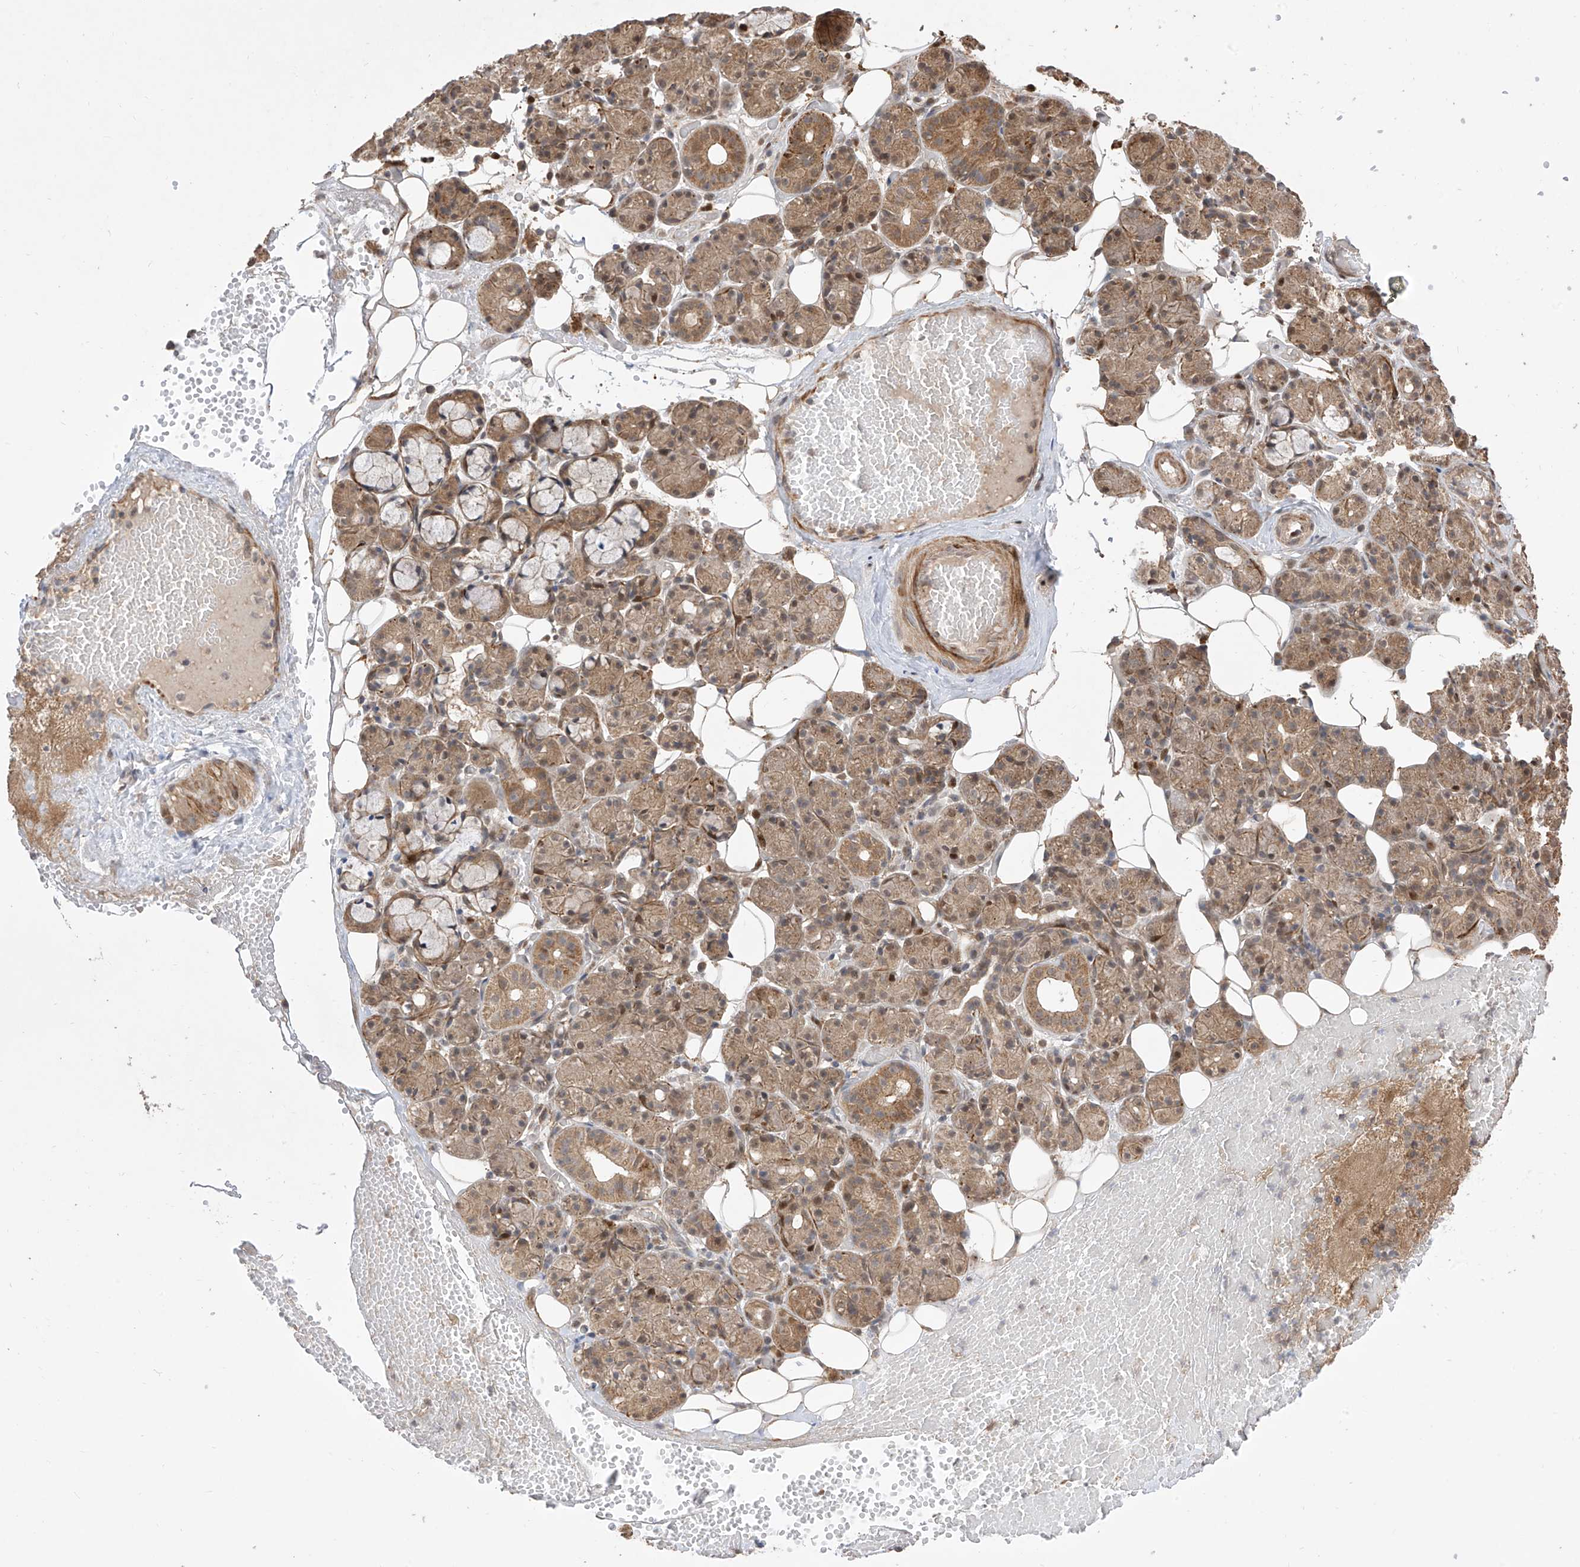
{"staining": {"intensity": "moderate", "quantity": ">75%", "location": "cytoplasmic/membranous"}, "tissue": "salivary gland", "cell_type": "Glandular cells", "image_type": "normal", "snomed": [{"axis": "morphology", "description": "Normal tissue, NOS"}, {"axis": "topography", "description": "Salivary gland"}], "caption": "Brown immunohistochemical staining in benign salivary gland shows moderate cytoplasmic/membranous positivity in approximately >75% of glandular cells. (Stains: DAB (3,3'-diaminobenzidine) in brown, nuclei in blue, Microscopy: brightfield microscopy at high magnification).", "gene": "LATS1", "patient": {"sex": "male", "age": 63}}